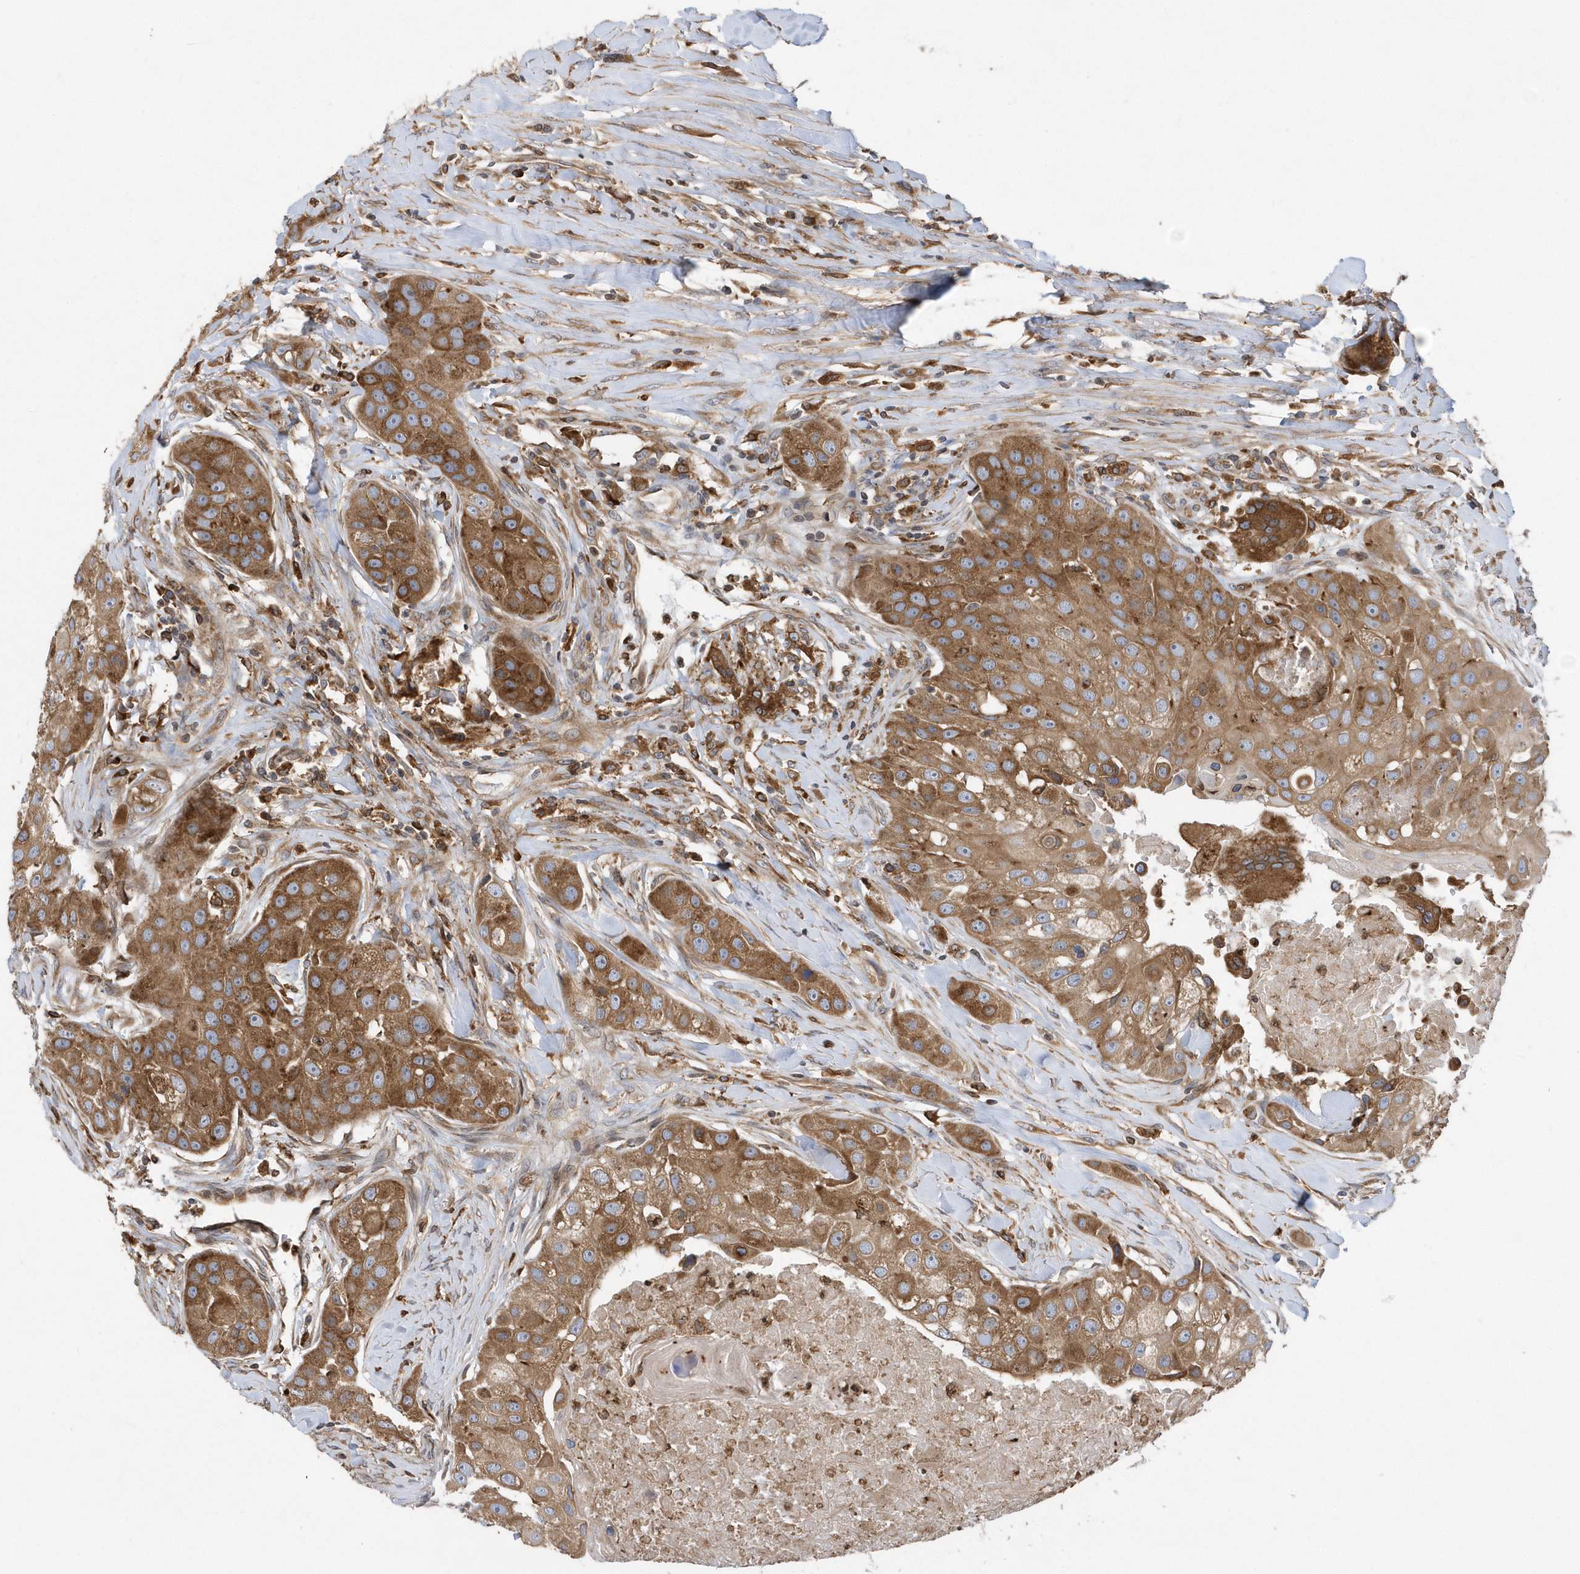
{"staining": {"intensity": "moderate", "quantity": ">75%", "location": "cytoplasmic/membranous"}, "tissue": "head and neck cancer", "cell_type": "Tumor cells", "image_type": "cancer", "snomed": [{"axis": "morphology", "description": "Normal tissue, NOS"}, {"axis": "morphology", "description": "Squamous cell carcinoma, NOS"}, {"axis": "topography", "description": "Skeletal muscle"}, {"axis": "topography", "description": "Head-Neck"}], "caption": "Tumor cells demonstrate medium levels of moderate cytoplasmic/membranous expression in about >75% of cells in human head and neck squamous cell carcinoma.", "gene": "VAMP7", "patient": {"sex": "male", "age": 51}}